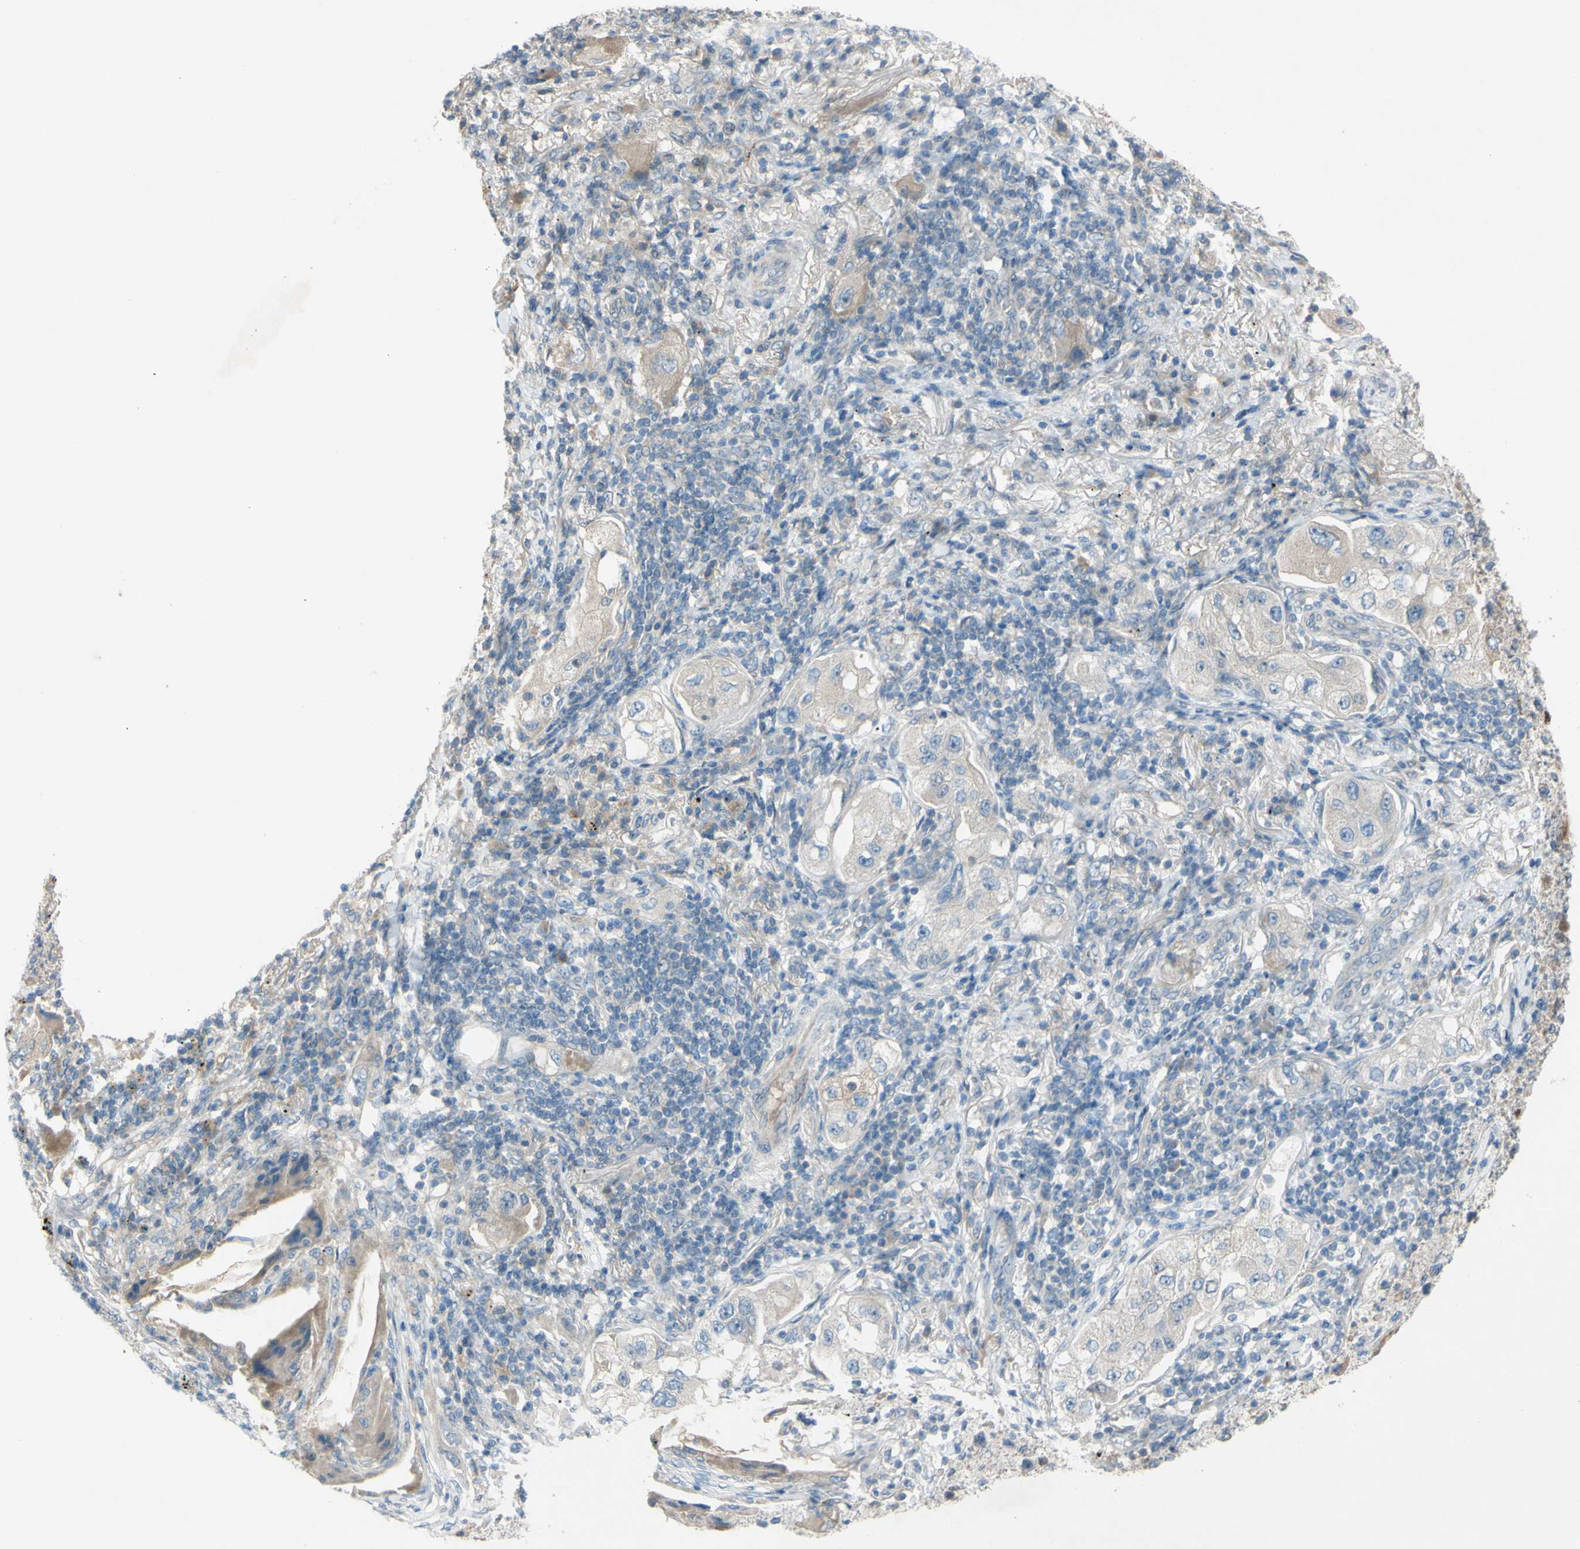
{"staining": {"intensity": "weak", "quantity": ">75%", "location": "cytoplasmic/membranous"}, "tissue": "lung cancer", "cell_type": "Tumor cells", "image_type": "cancer", "snomed": [{"axis": "morphology", "description": "Adenocarcinoma, NOS"}, {"axis": "topography", "description": "Lung"}], "caption": "Lung cancer stained with a brown dye reveals weak cytoplasmic/membranous positive positivity in about >75% of tumor cells.", "gene": "ATRN", "patient": {"sex": "female", "age": 65}}